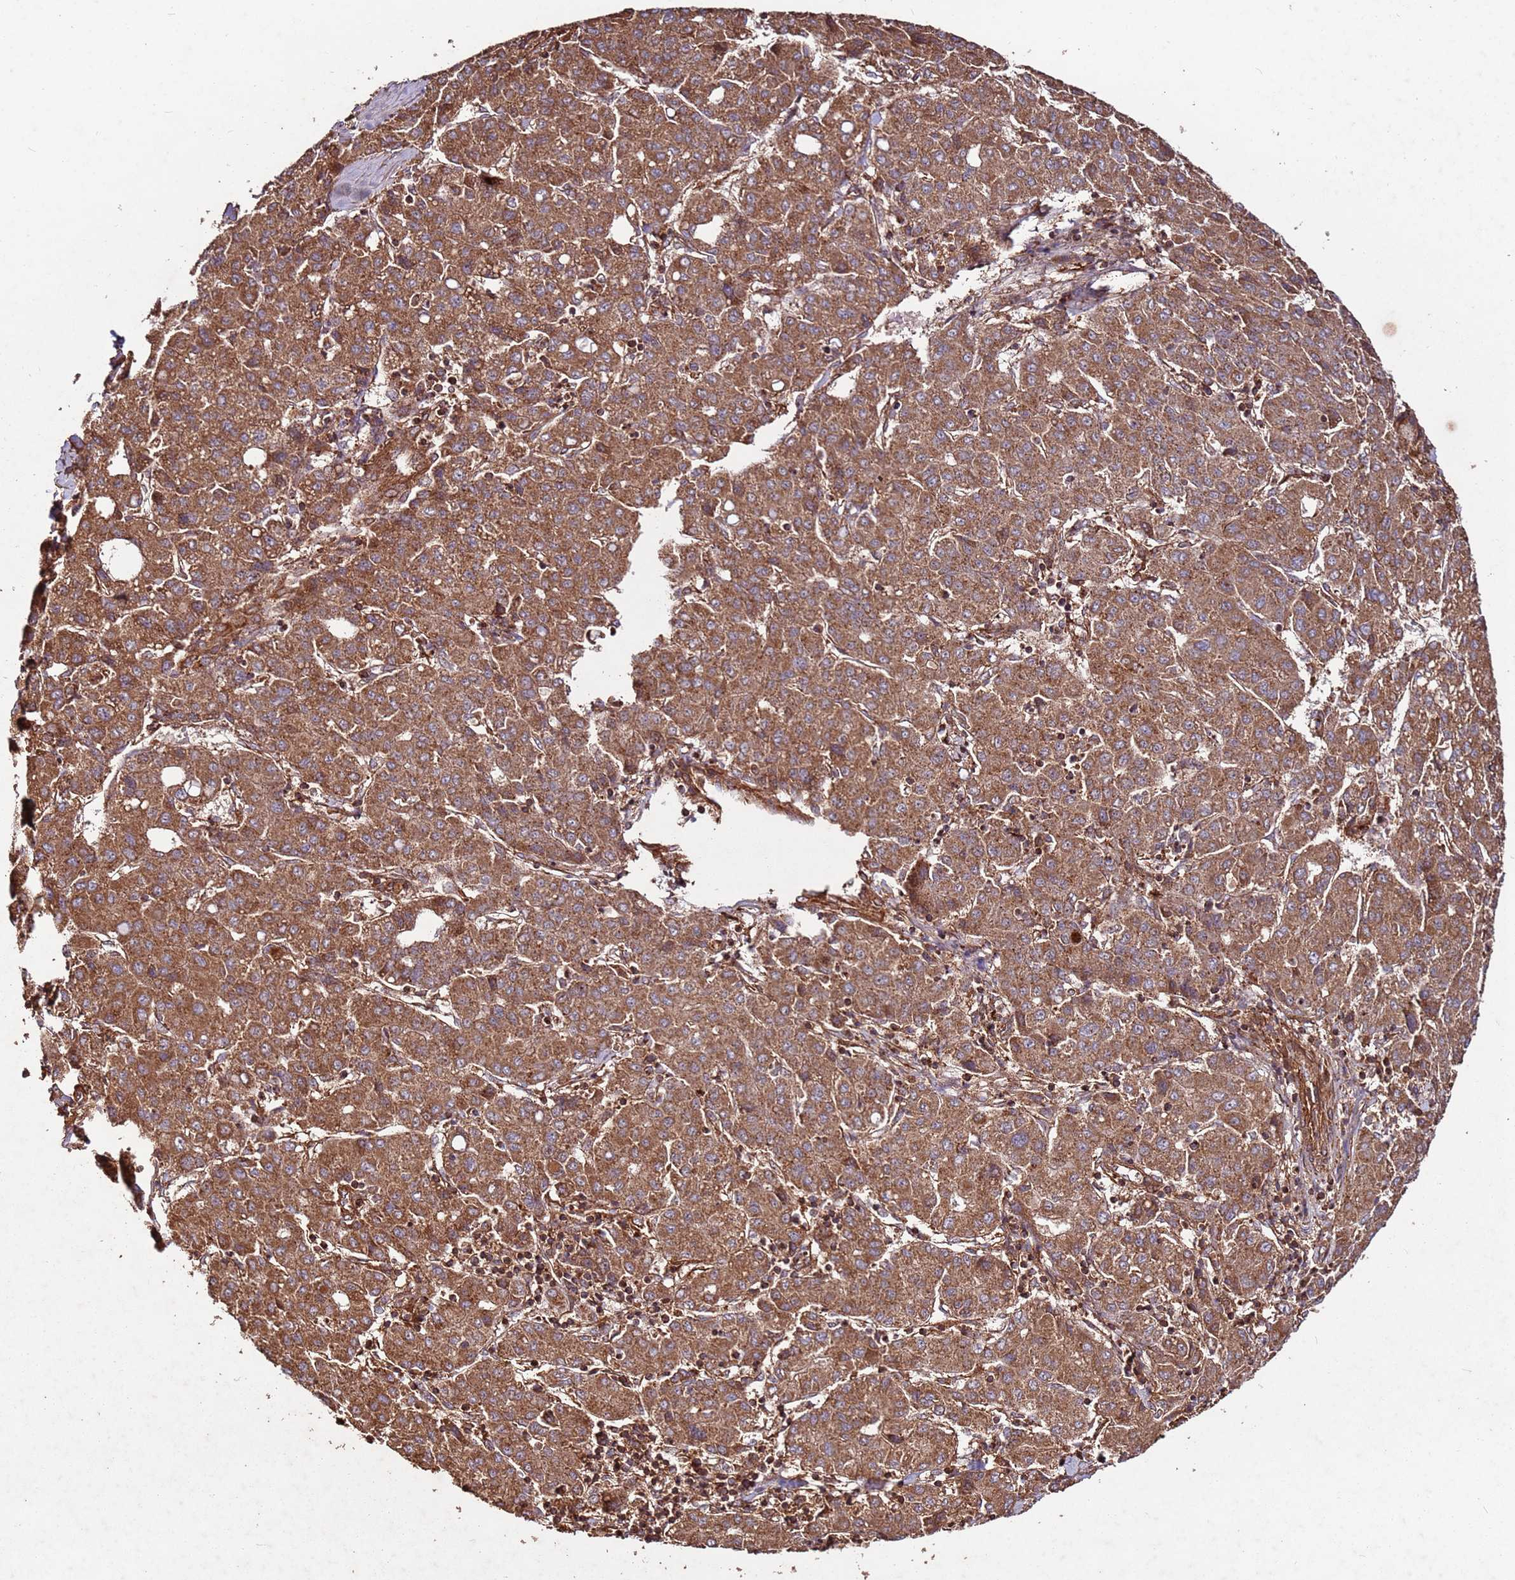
{"staining": {"intensity": "strong", "quantity": ">75%", "location": "cytoplasmic/membranous"}, "tissue": "liver cancer", "cell_type": "Tumor cells", "image_type": "cancer", "snomed": [{"axis": "morphology", "description": "Carcinoma, Hepatocellular, NOS"}, {"axis": "topography", "description": "Liver"}], "caption": "Tumor cells exhibit strong cytoplasmic/membranous expression in approximately >75% of cells in liver cancer (hepatocellular carcinoma).", "gene": "FAM186A", "patient": {"sex": "male", "age": 65}}